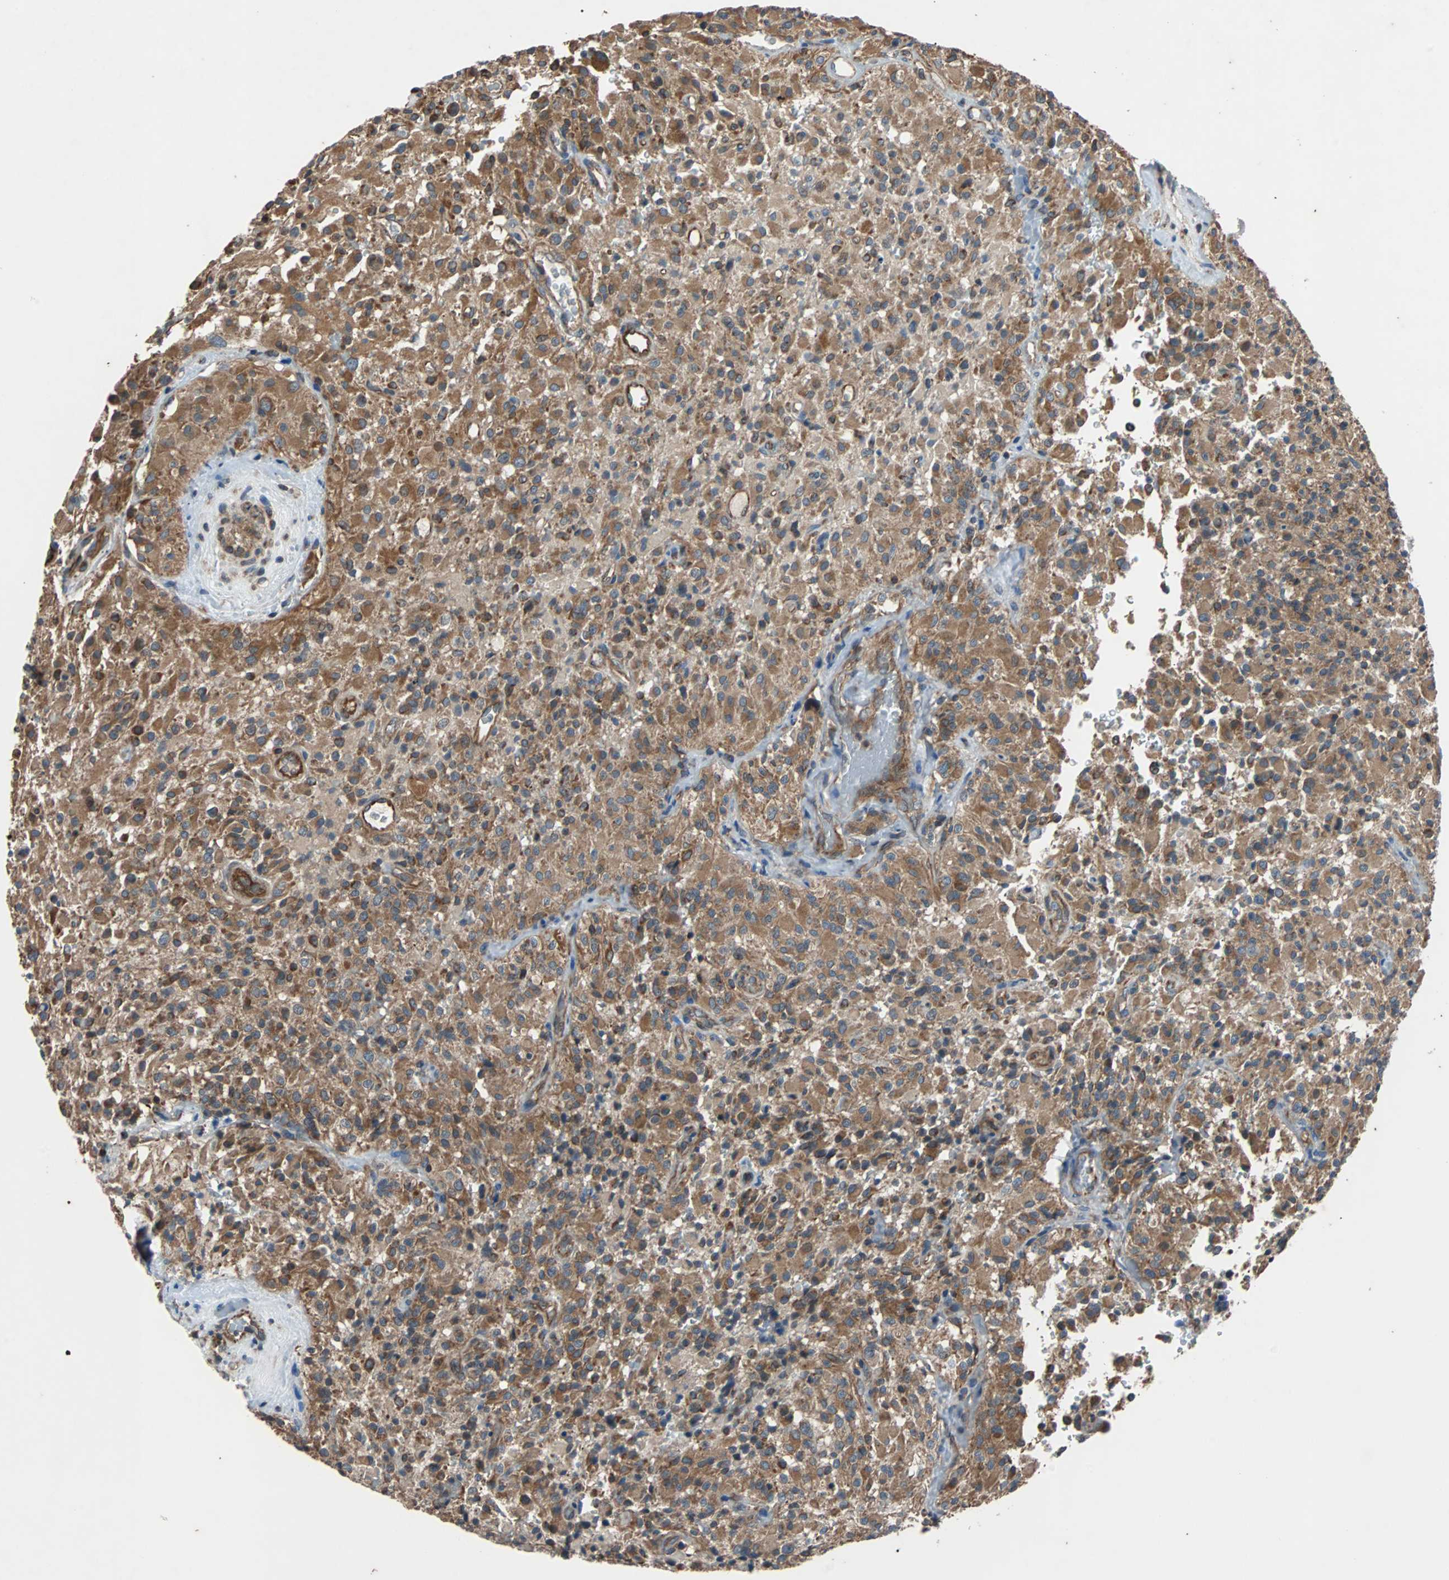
{"staining": {"intensity": "moderate", "quantity": ">75%", "location": "cytoplasmic/membranous"}, "tissue": "glioma", "cell_type": "Tumor cells", "image_type": "cancer", "snomed": [{"axis": "morphology", "description": "Glioma, malignant, High grade"}, {"axis": "topography", "description": "Brain"}], "caption": "This is an image of immunohistochemistry (IHC) staining of high-grade glioma (malignant), which shows moderate staining in the cytoplasmic/membranous of tumor cells.", "gene": "ACTR3", "patient": {"sex": "male", "age": 71}}